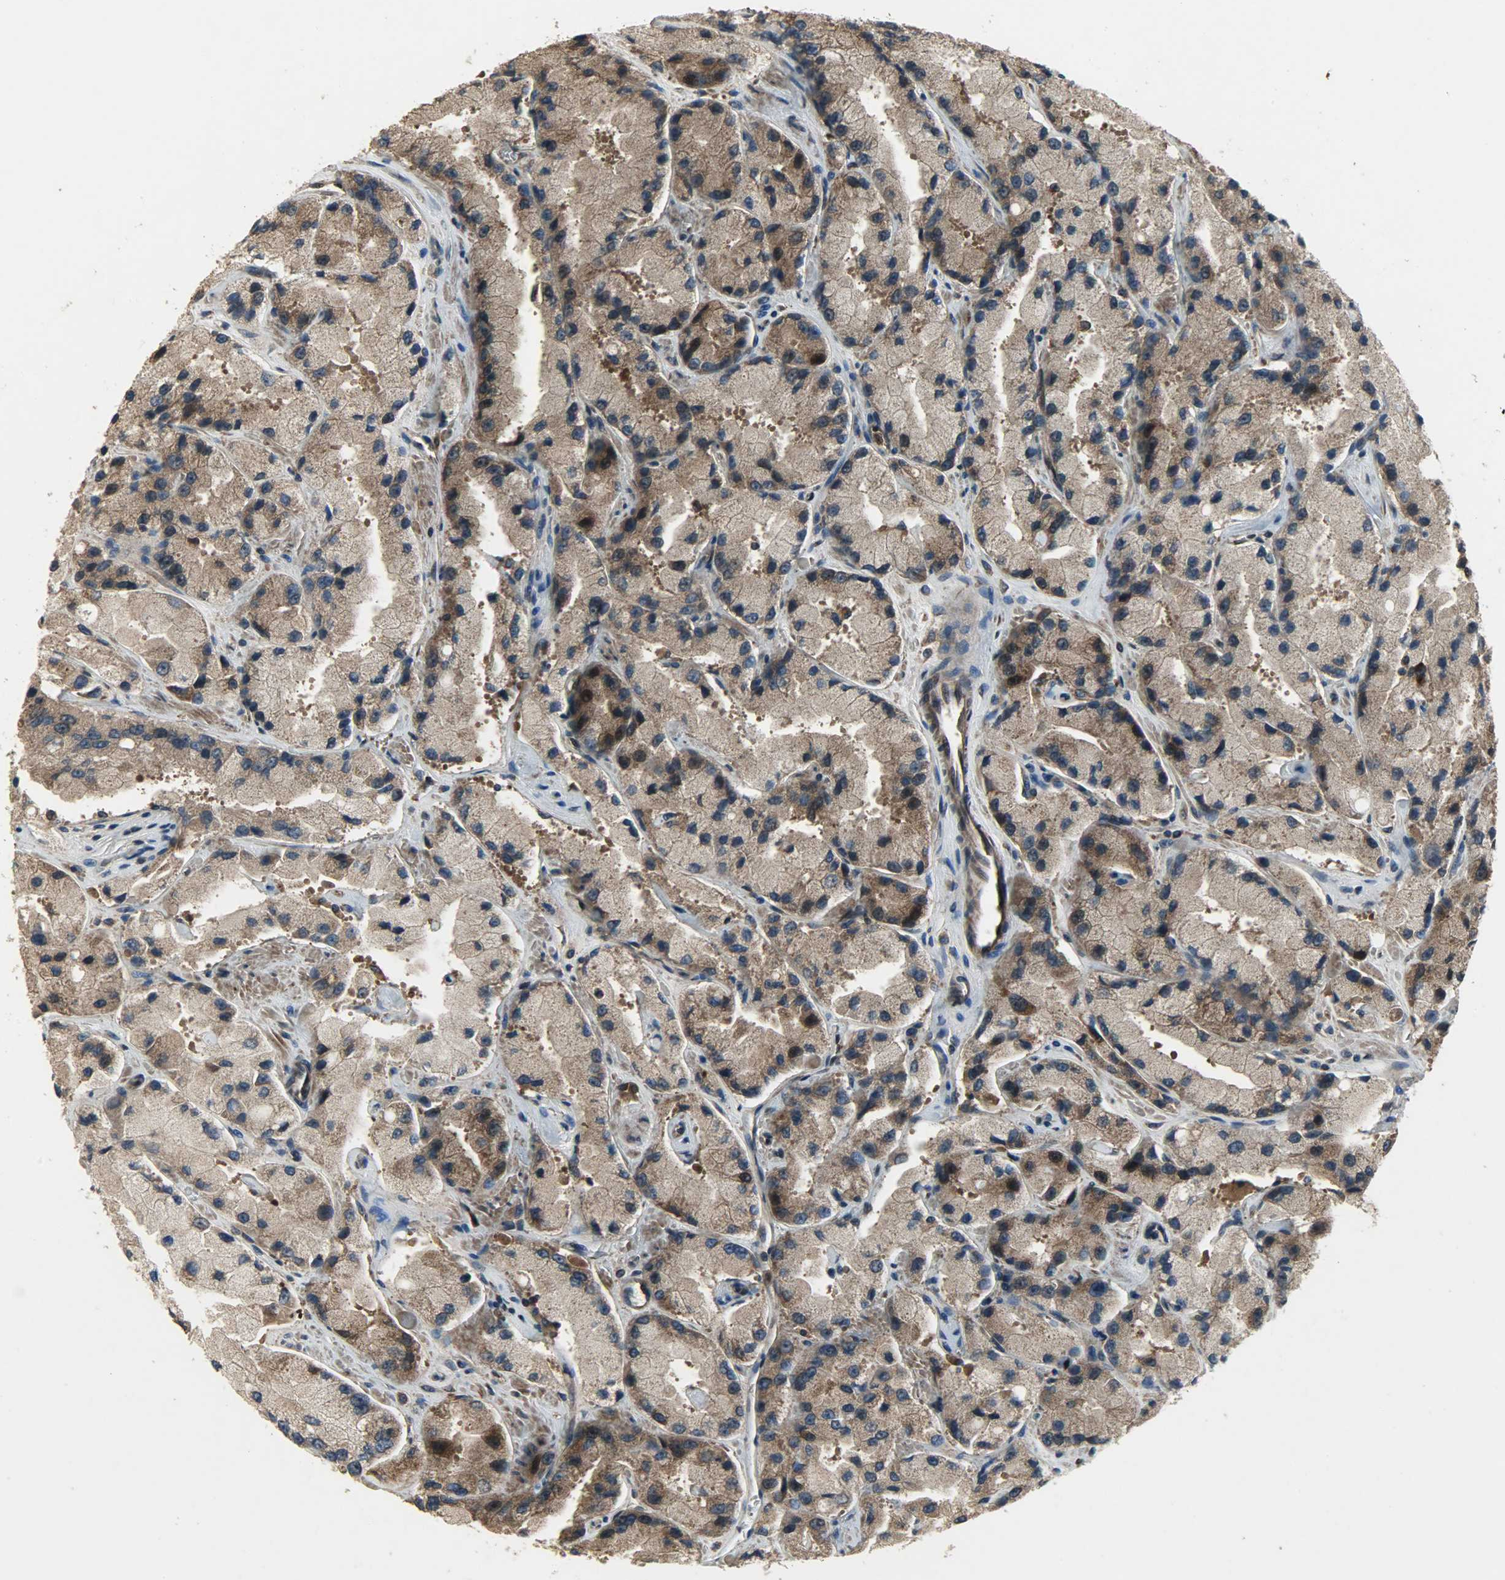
{"staining": {"intensity": "moderate", "quantity": ">75%", "location": "cytoplasmic/membranous"}, "tissue": "prostate cancer", "cell_type": "Tumor cells", "image_type": "cancer", "snomed": [{"axis": "morphology", "description": "Adenocarcinoma, High grade"}, {"axis": "topography", "description": "Prostate"}], "caption": "Immunohistochemistry (IHC) micrograph of neoplastic tissue: high-grade adenocarcinoma (prostate) stained using IHC exhibits medium levels of moderate protein expression localized specifically in the cytoplasmic/membranous of tumor cells, appearing as a cytoplasmic/membranous brown color.", "gene": "AMT", "patient": {"sex": "male", "age": 58}}